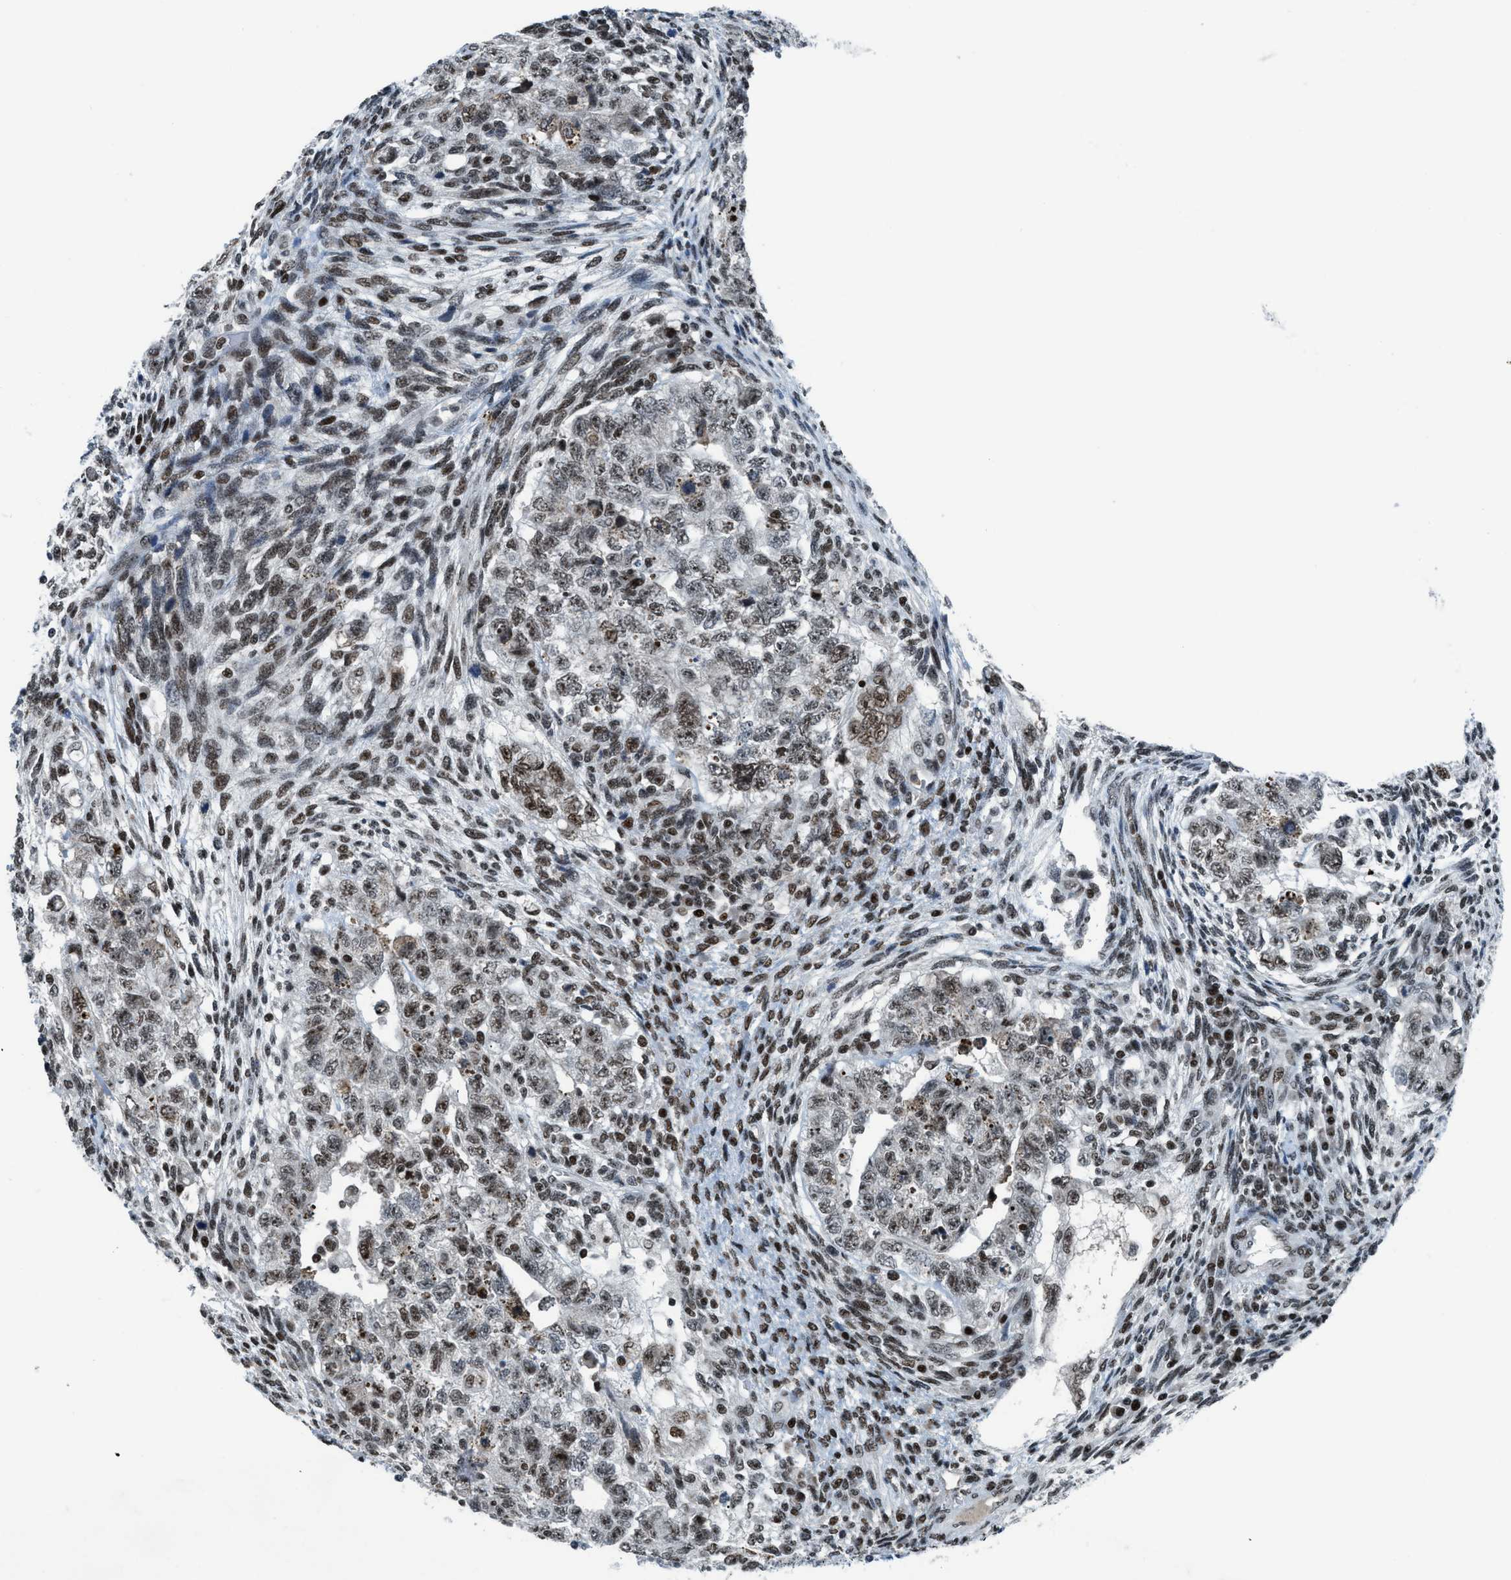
{"staining": {"intensity": "strong", "quantity": "25%-75%", "location": "nuclear"}, "tissue": "testis cancer", "cell_type": "Tumor cells", "image_type": "cancer", "snomed": [{"axis": "morphology", "description": "Normal tissue, NOS"}, {"axis": "morphology", "description": "Carcinoma, Embryonal, NOS"}, {"axis": "topography", "description": "Testis"}], "caption": "Protein expression analysis of human testis cancer (embryonal carcinoma) reveals strong nuclear staining in approximately 25%-75% of tumor cells.", "gene": "RAD51B", "patient": {"sex": "male", "age": 36}}